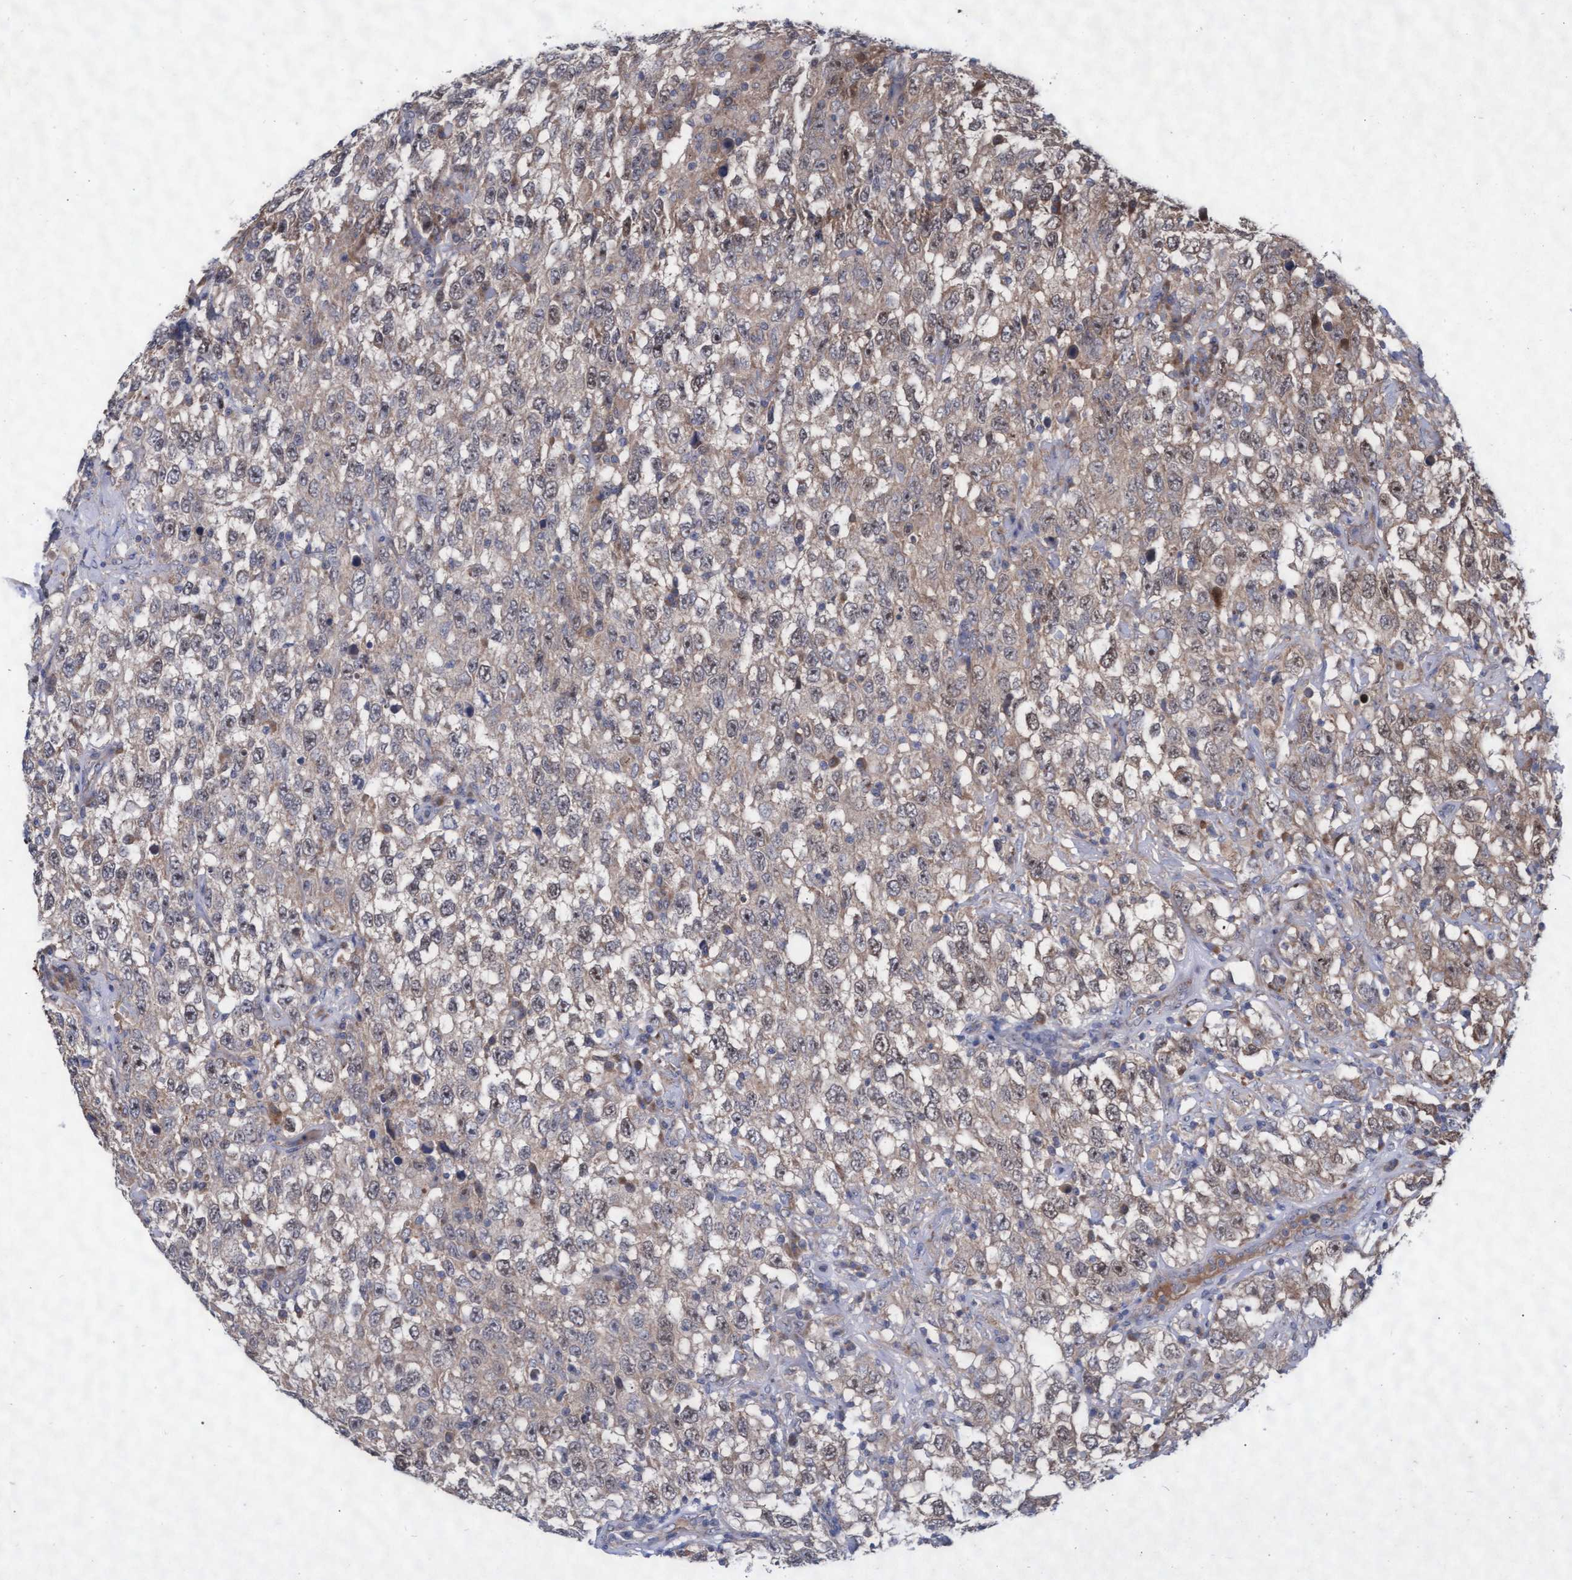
{"staining": {"intensity": "weak", "quantity": "<25%", "location": "cytoplasmic/membranous"}, "tissue": "testis cancer", "cell_type": "Tumor cells", "image_type": "cancer", "snomed": [{"axis": "morphology", "description": "Seminoma, NOS"}, {"axis": "topography", "description": "Testis"}], "caption": "Immunohistochemistry of human testis cancer (seminoma) displays no staining in tumor cells. (DAB (3,3'-diaminobenzidine) immunohistochemistry, high magnification).", "gene": "ABCF2", "patient": {"sex": "male", "age": 41}}